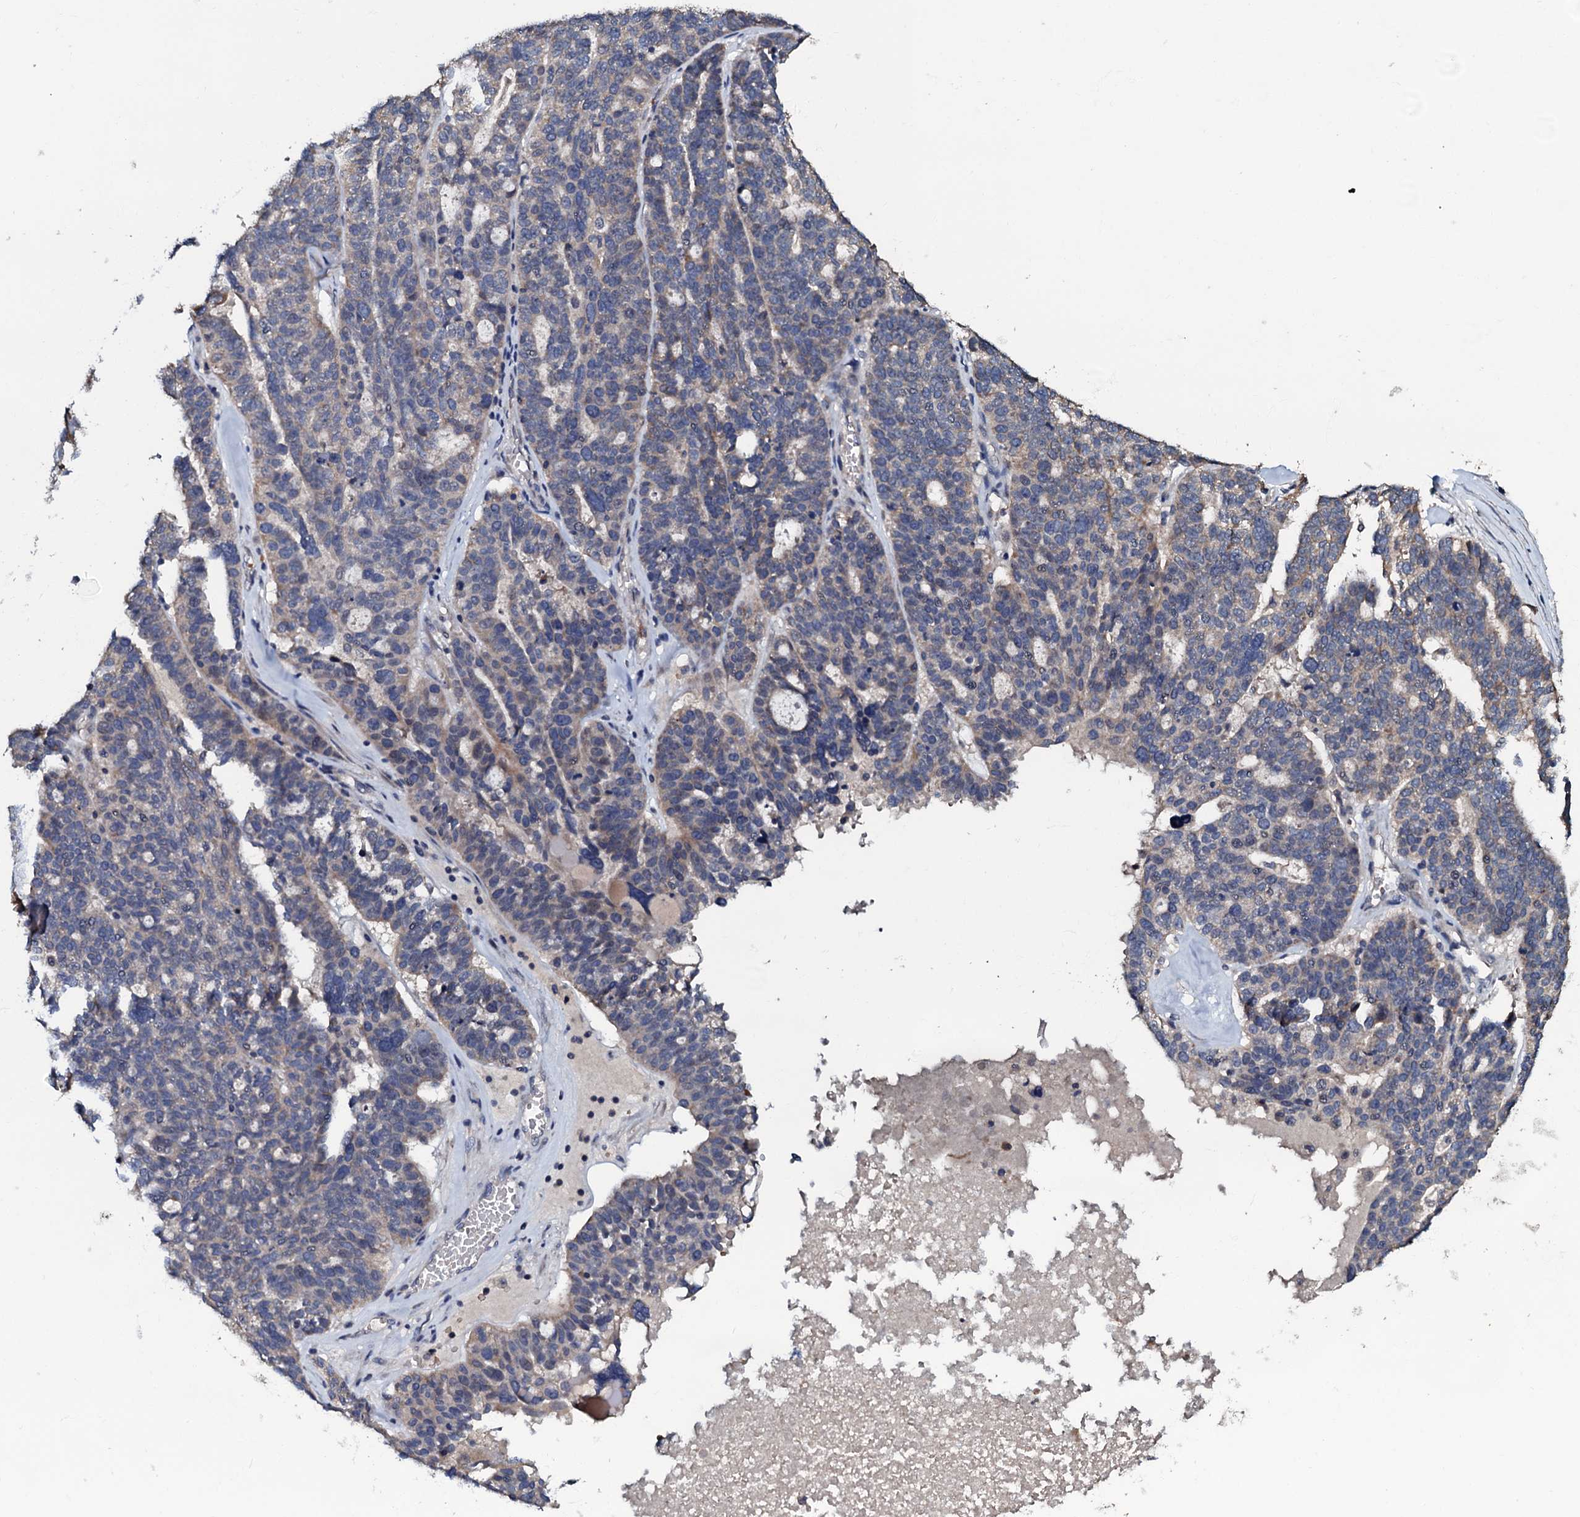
{"staining": {"intensity": "negative", "quantity": "none", "location": "none"}, "tissue": "ovarian cancer", "cell_type": "Tumor cells", "image_type": "cancer", "snomed": [{"axis": "morphology", "description": "Cystadenocarcinoma, serous, NOS"}, {"axis": "topography", "description": "Ovary"}], "caption": "Immunohistochemistry photomicrograph of neoplastic tissue: serous cystadenocarcinoma (ovarian) stained with DAB reveals no significant protein expression in tumor cells.", "gene": "CPNE2", "patient": {"sex": "female", "age": 59}}